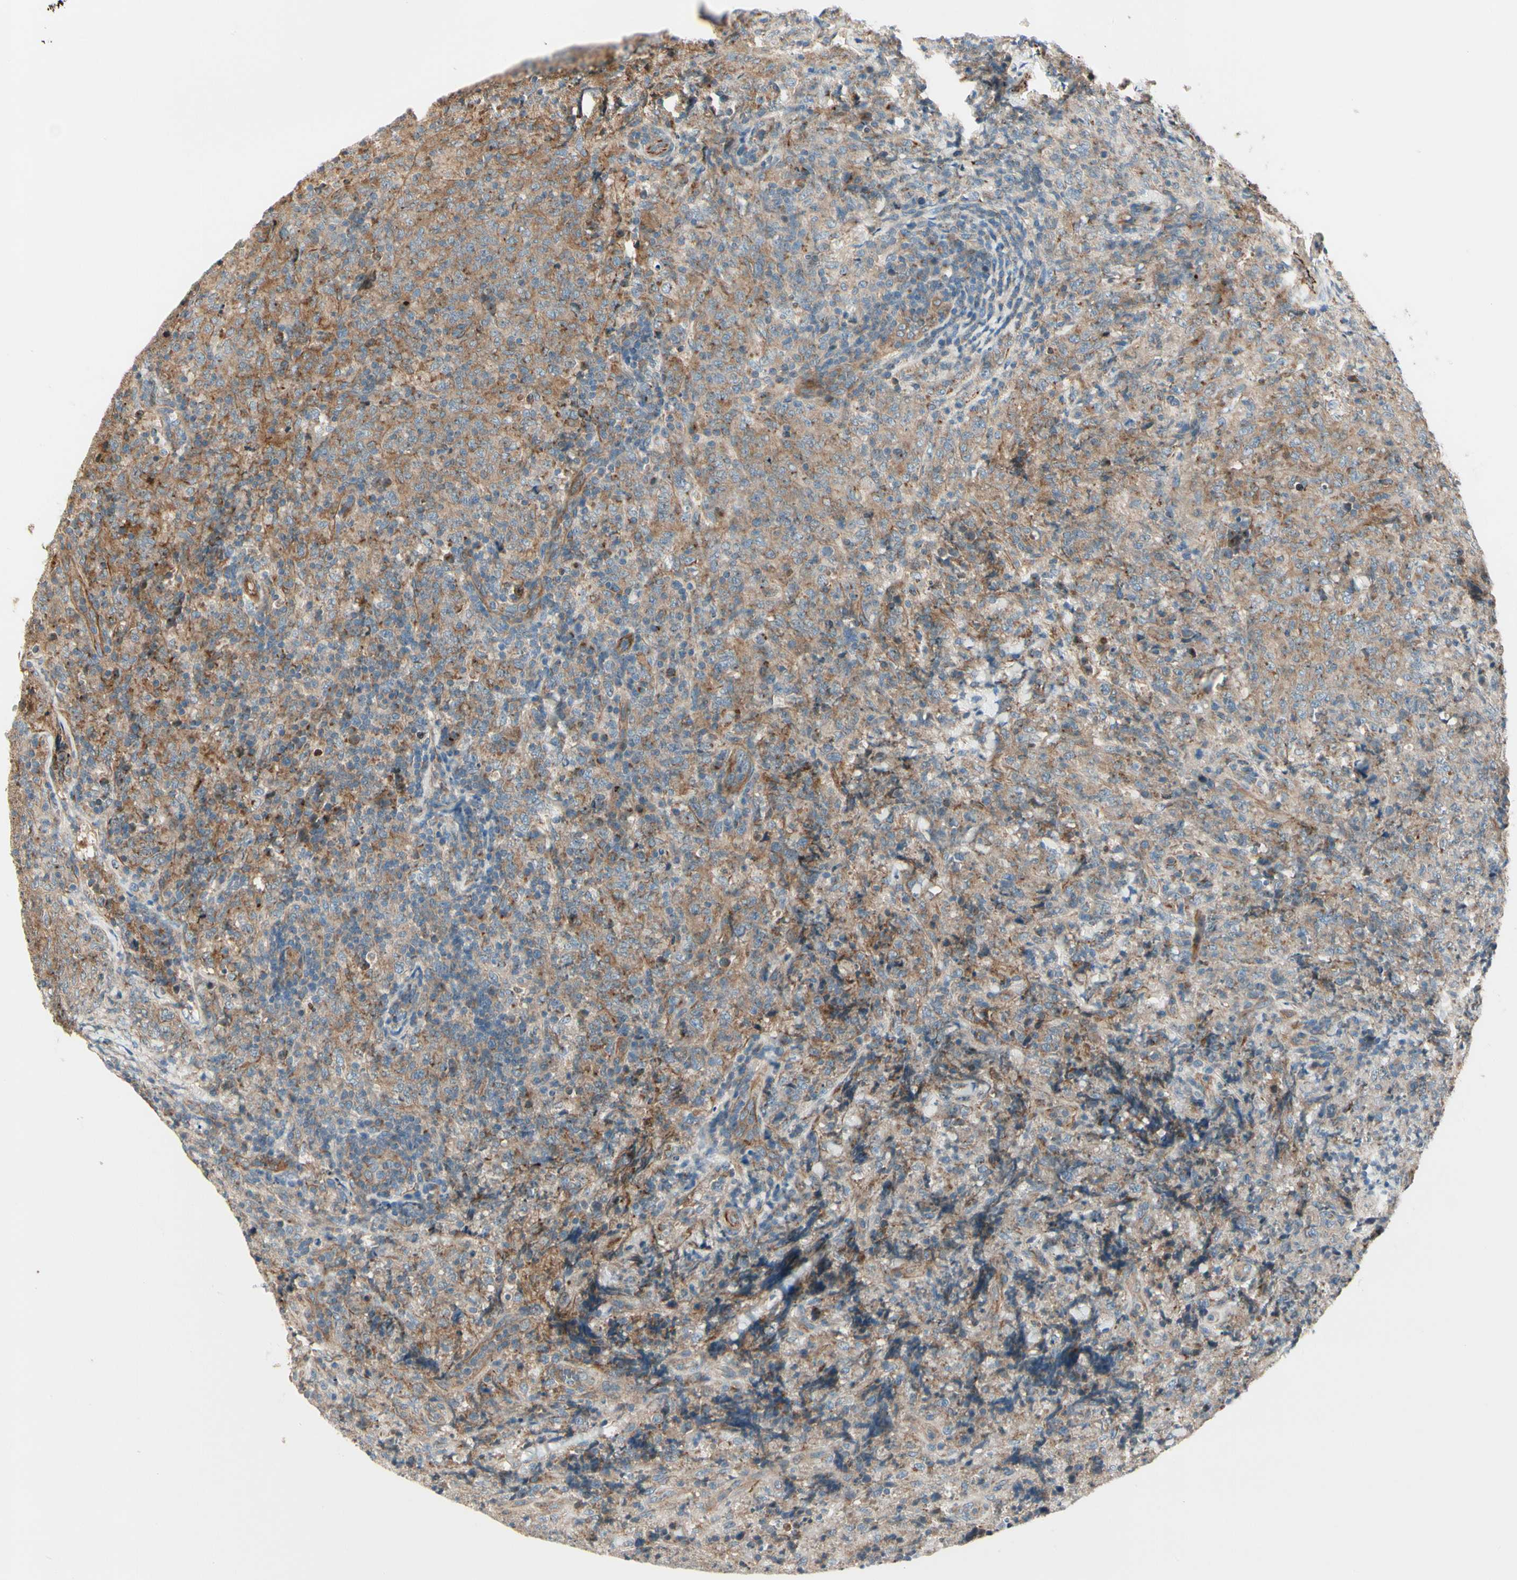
{"staining": {"intensity": "moderate", "quantity": ">75%", "location": "cytoplasmic/membranous"}, "tissue": "lymphoma", "cell_type": "Tumor cells", "image_type": "cancer", "snomed": [{"axis": "morphology", "description": "Malignant lymphoma, non-Hodgkin's type, High grade"}, {"axis": "topography", "description": "Tonsil"}], "caption": "Brown immunohistochemical staining in human malignant lymphoma, non-Hodgkin's type (high-grade) exhibits moderate cytoplasmic/membranous expression in approximately >75% of tumor cells.", "gene": "ABCA3", "patient": {"sex": "female", "age": 36}}